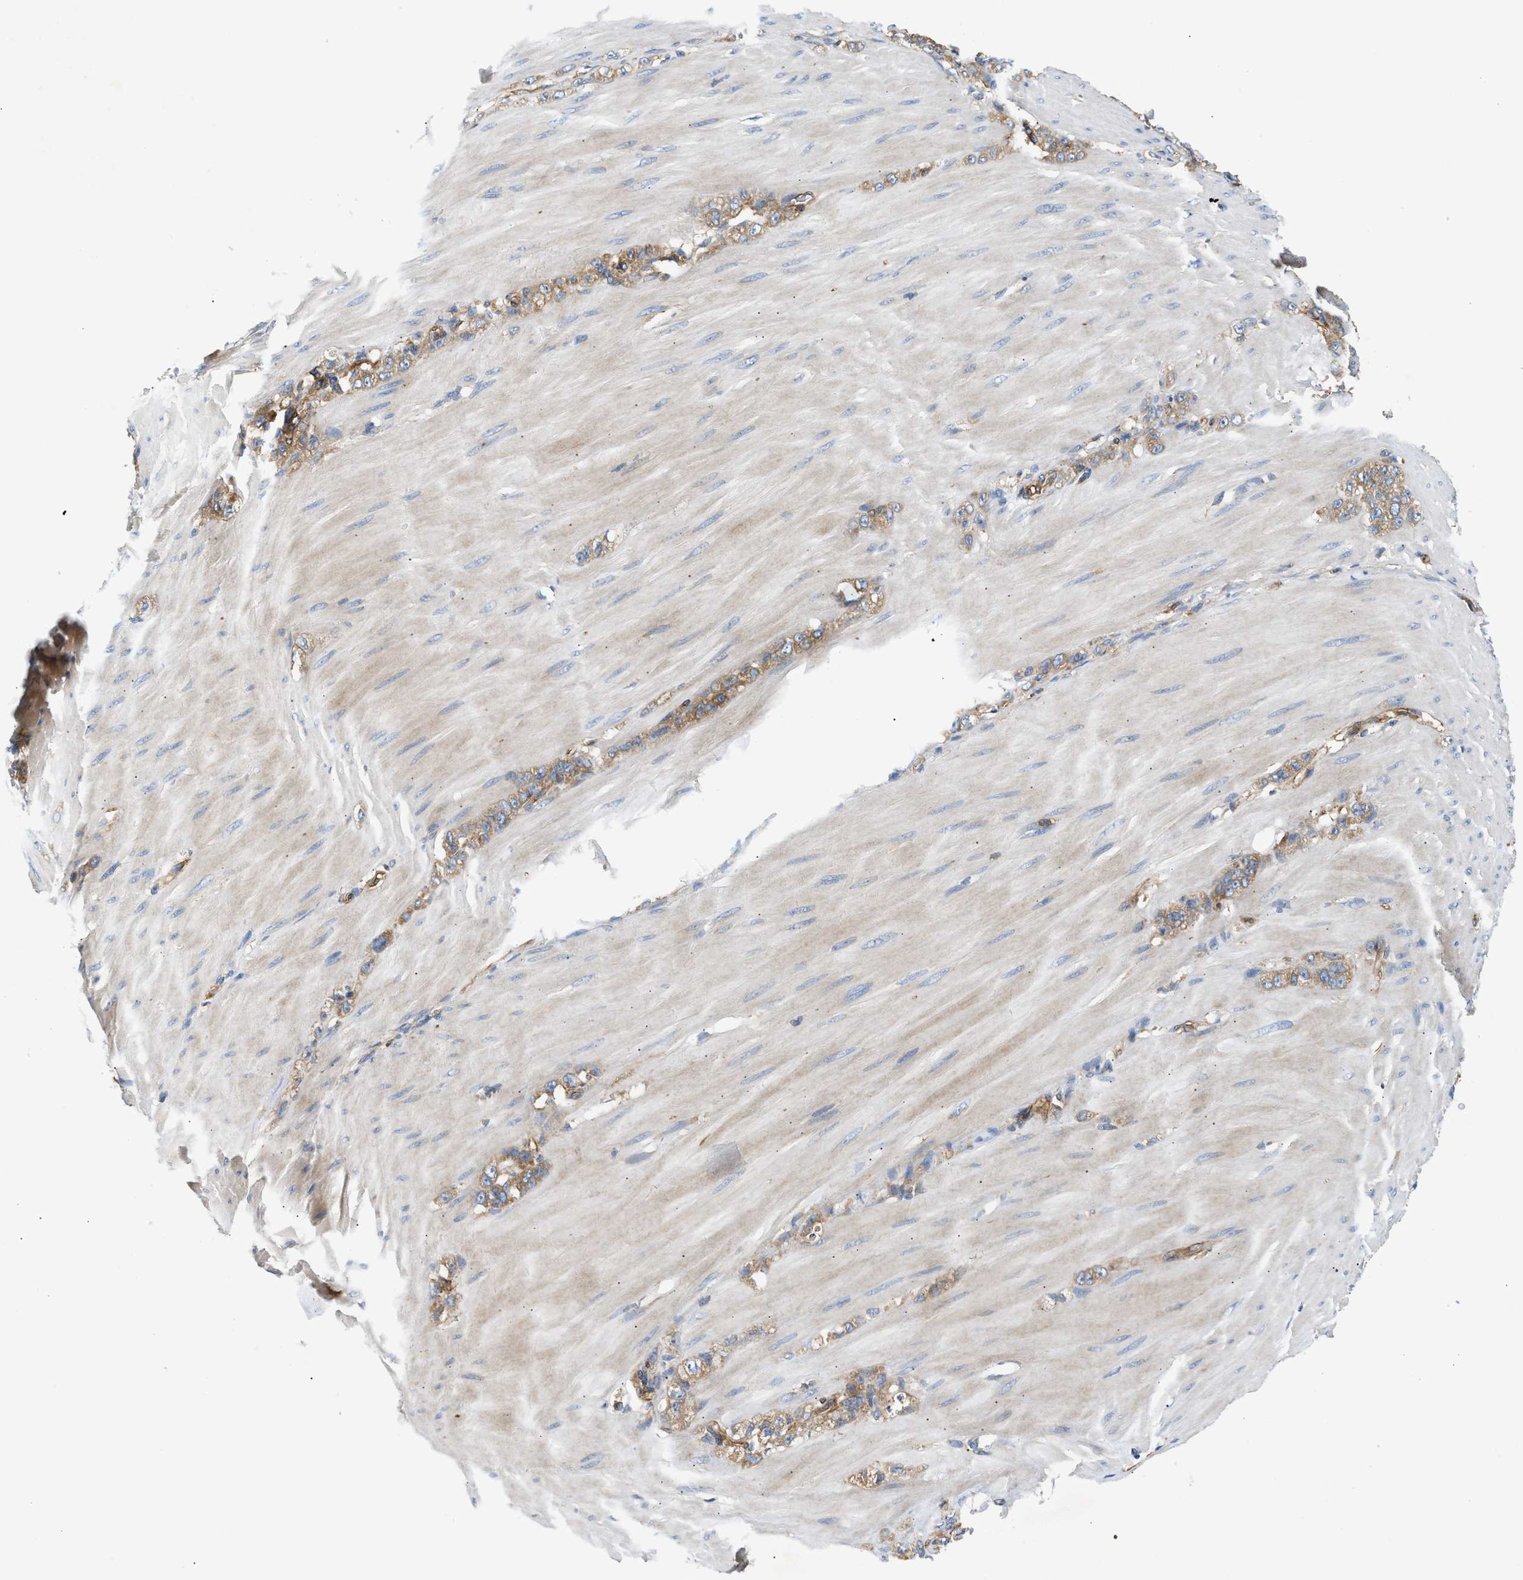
{"staining": {"intensity": "weak", "quantity": ">75%", "location": "cytoplasmic/membranous"}, "tissue": "stomach cancer", "cell_type": "Tumor cells", "image_type": "cancer", "snomed": [{"axis": "morphology", "description": "Normal tissue, NOS"}, {"axis": "morphology", "description": "Adenocarcinoma, NOS"}, {"axis": "topography", "description": "Stomach"}], "caption": "An immunohistochemistry (IHC) photomicrograph of neoplastic tissue is shown. Protein staining in brown labels weak cytoplasmic/membranous positivity in stomach cancer (adenocarcinoma) within tumor cells.", "gene": "SAMD9L", "patient": {"sex": "male", "age": 82}}